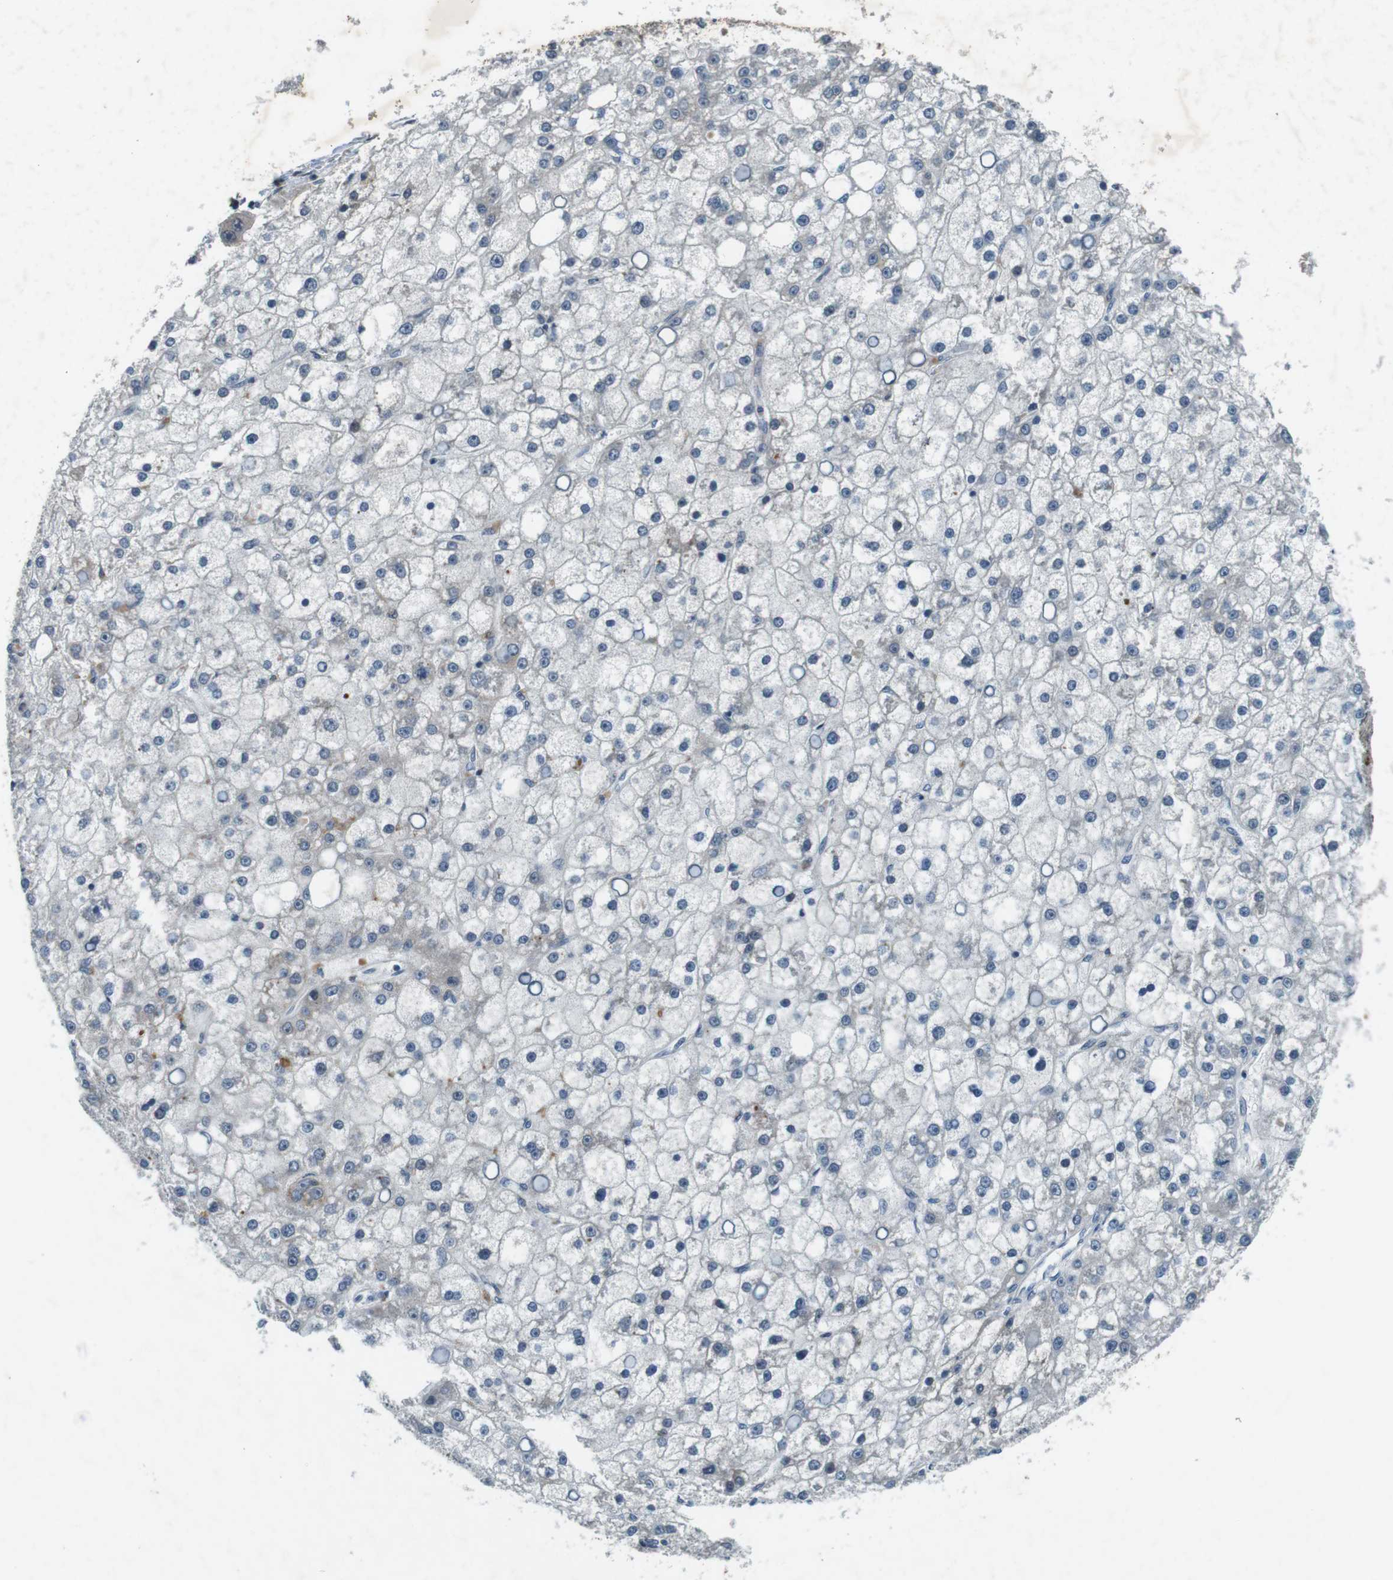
{"staining": {"intensity": "negative", "quantity": "none", "location": "none"}, "tissue": "liver cancer", "cell_type": "Tumor cells", "image_type": "cancer", "snomed": [{"axis": "morphology", "description": "Carcinoma, Hepatocellular, NOS"}, {"axis": "topography", "description": "Liver"}], "caption": "High power microscopy histopathology image of an IHC image of liver cancer, revealing no significant expression in tumor cells.", "gene": "MAPKAPK5", "patient": {"sex": "male", "age": 67}}